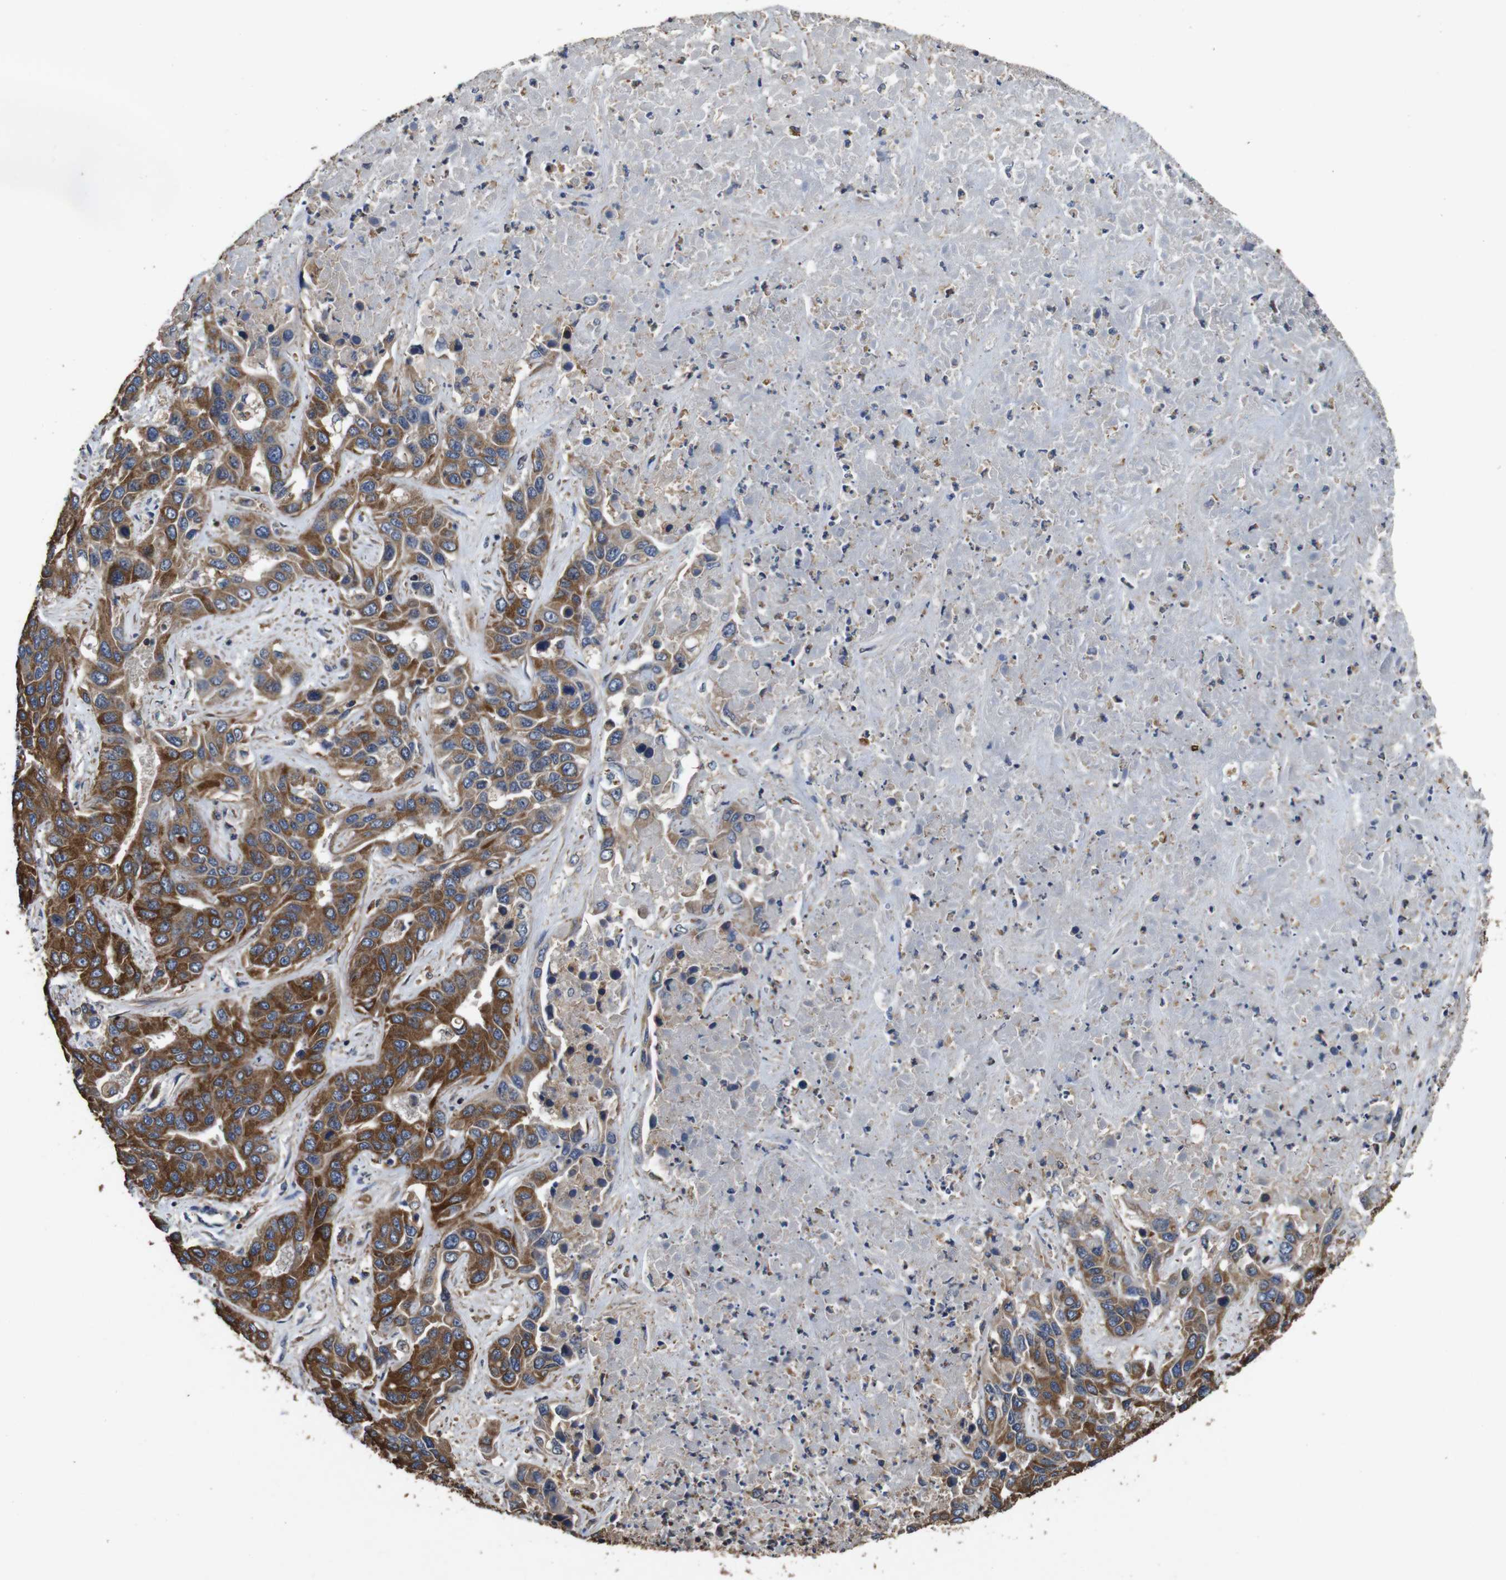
{"staining": {"intensity": "moderate", "quantity": ">75%", "location": "cytoplasmic/membranous"}, "tissue": "liver cancer", "cell_type": "Tumor cells", "image_type": "cancer", "snomed": [{"axis": "morphology", "description": "Cholangiocarcinoma"}, {"axis": "topography", "description": "Liver"}], "caption": "DAB immunohistochemical staining of human cholangiocarcinoma (liver) demonstrates moderate cytoplasmic/membranous protein expression in about >75% of tumor cells.", "gene": "GLIPR1", "patient": {"sex": "female", "age": 52}}